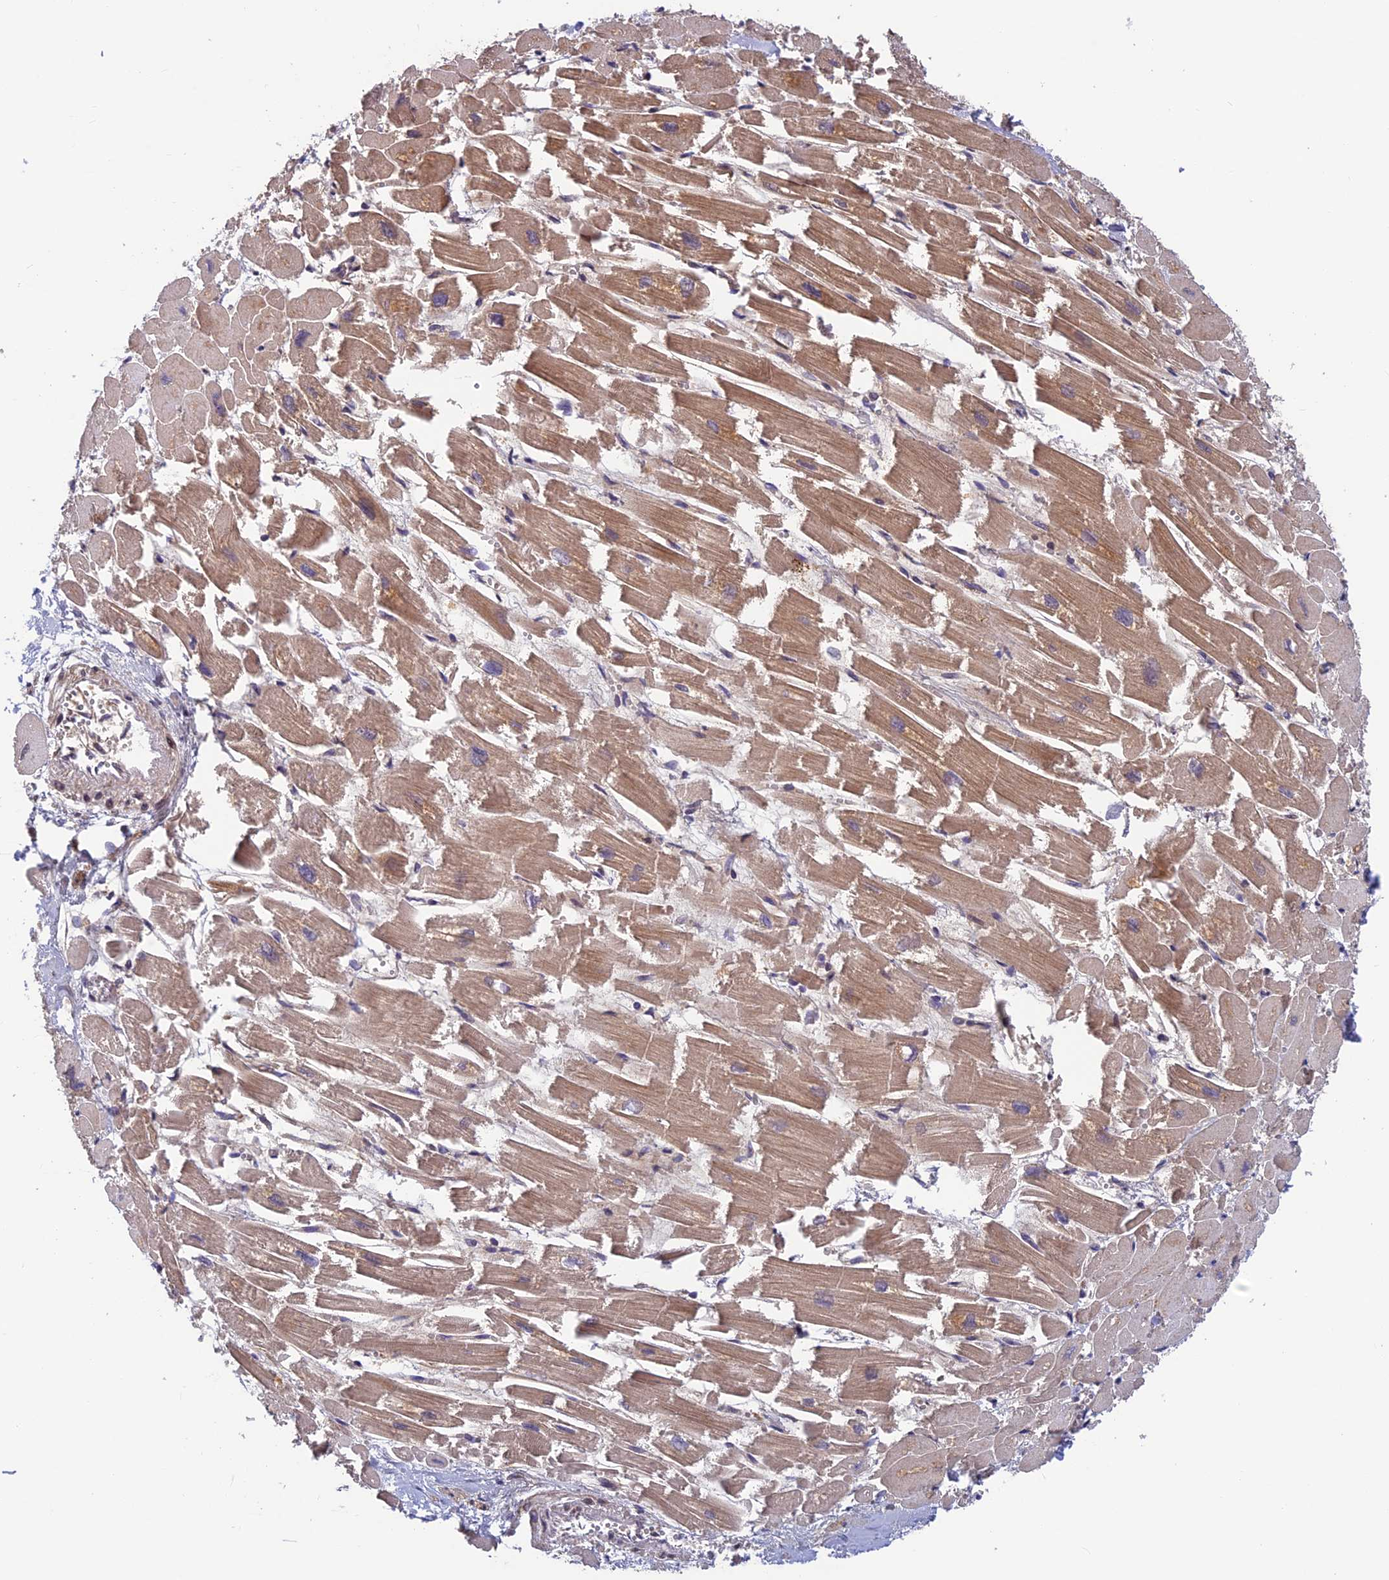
{"staining": {"intensity": "moderate", "quantity": ">75%", "location": "cytoplasmic/membranous,nuclear"}, "tissue": "heart muscle", "cell_type": "Cardiomyocytes", "image_type": "normal", "snomed": [{"axis": "morphology", "description": "Normal tissue, NOS"}, {"axis": "topography", "description": "Heart"}], "caption": "Heart muscle stained with DAB immunohistochemistry demonstrates medium levels of moderate cytoplasmic/membranous,nuclear expression in approximately >75% of cardiomyocytes.", "gene": "CCDC15", "patient": {"sex": "male", "age": 54}}